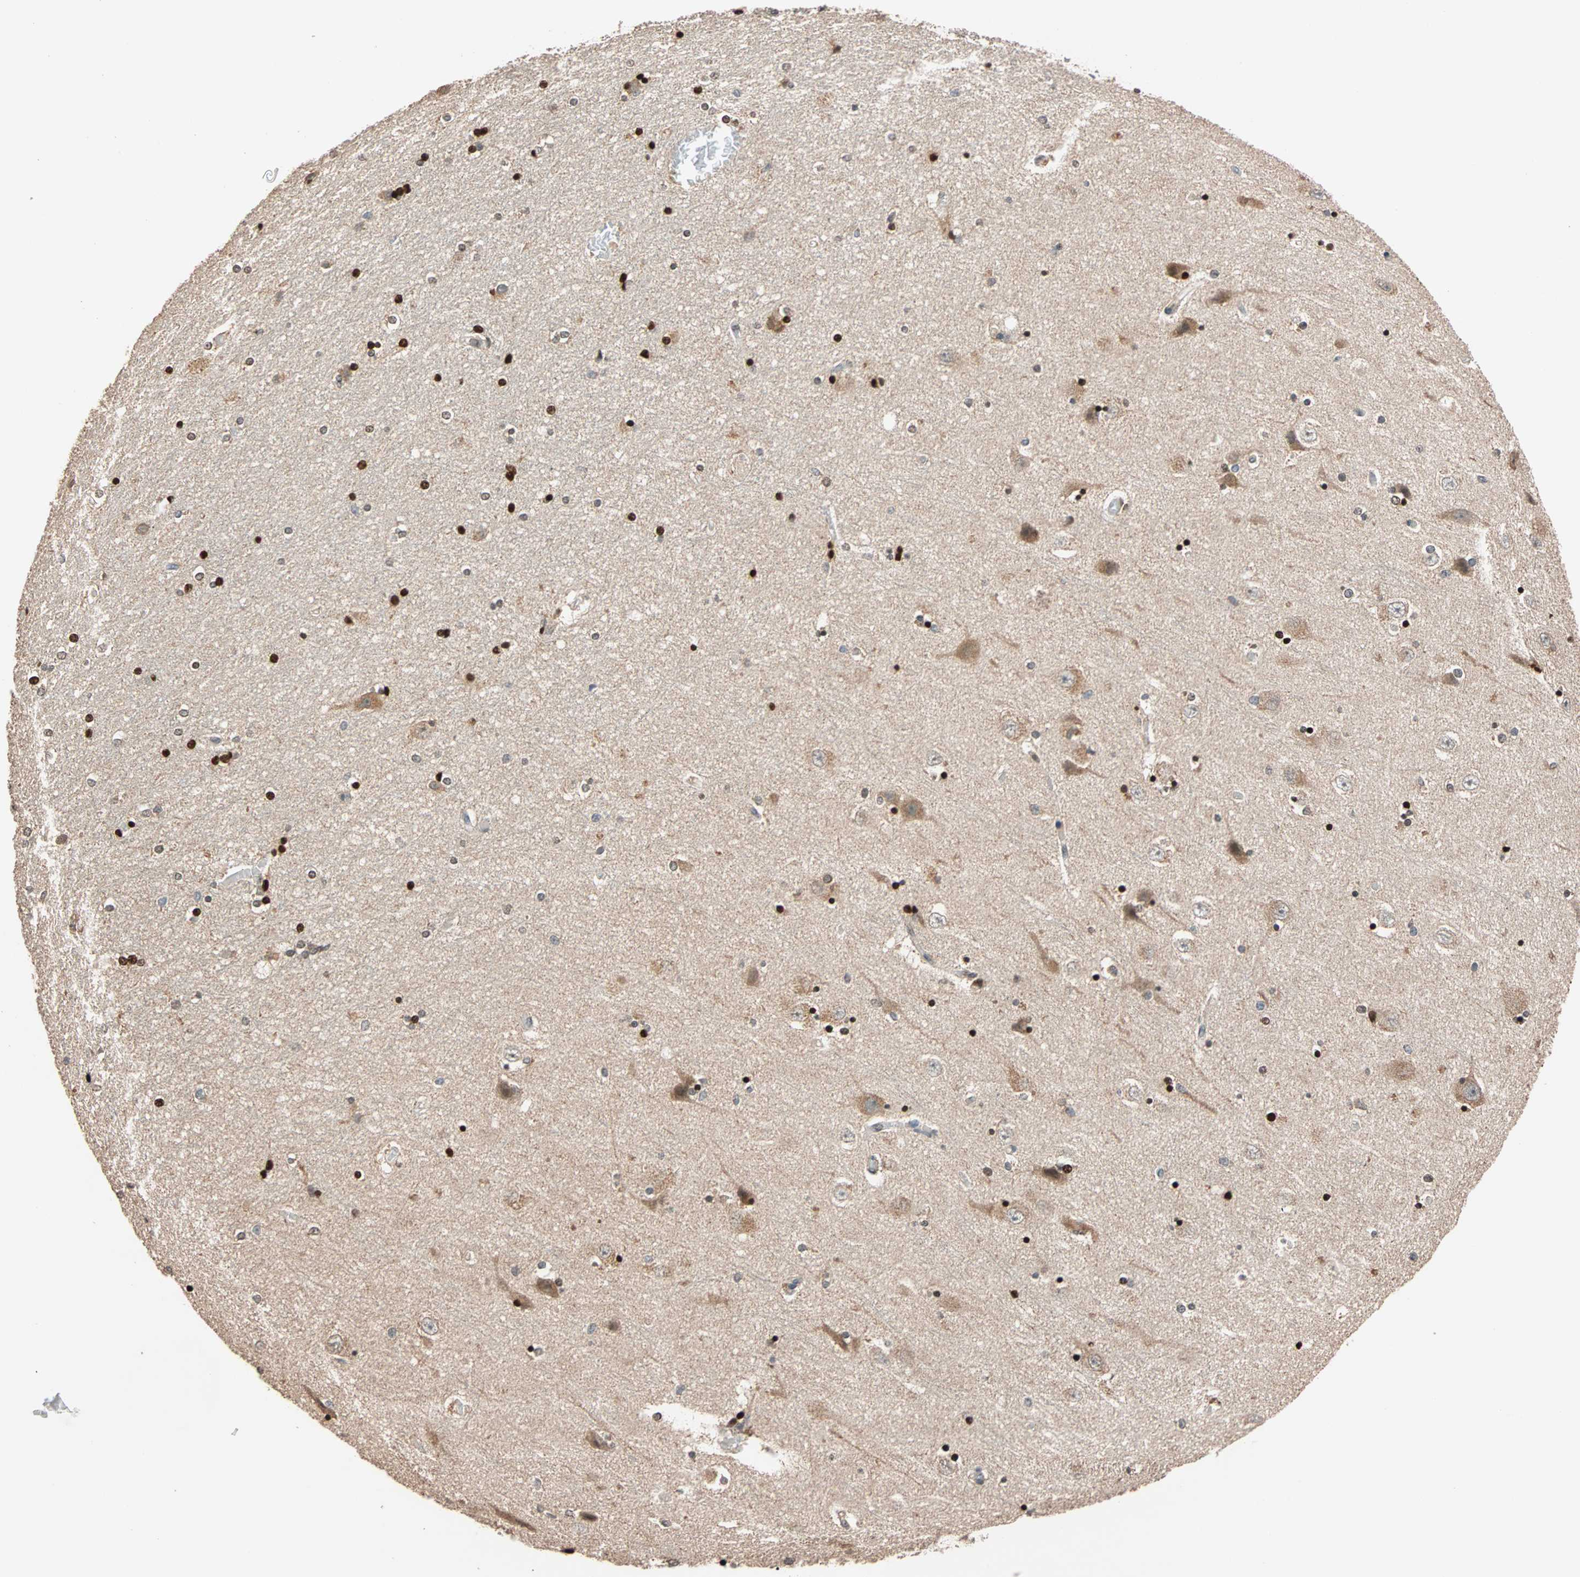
{"staining": {"intensity": "strong", "quantity": "25%-75%", "location": "nuclear"}, "tissue": "hippocampus", "cell_type": "Glial cells", "image_type": "normal", "snomed": [{"axis": "morphology", "description": "Normal tissue, NOS"}, {"axis": "topography", "description": "Hippocampus"}], "caption": "A high amount of strong nuclear expression is identified in approximately 25%-75% of glial cells in normal hippocampus. Immunohistochemistry (ihc) stains the protein in brown and the nuclei are stained blue.", "gene": "HECW1", "patient": {"sex": "female", "age": 54}}